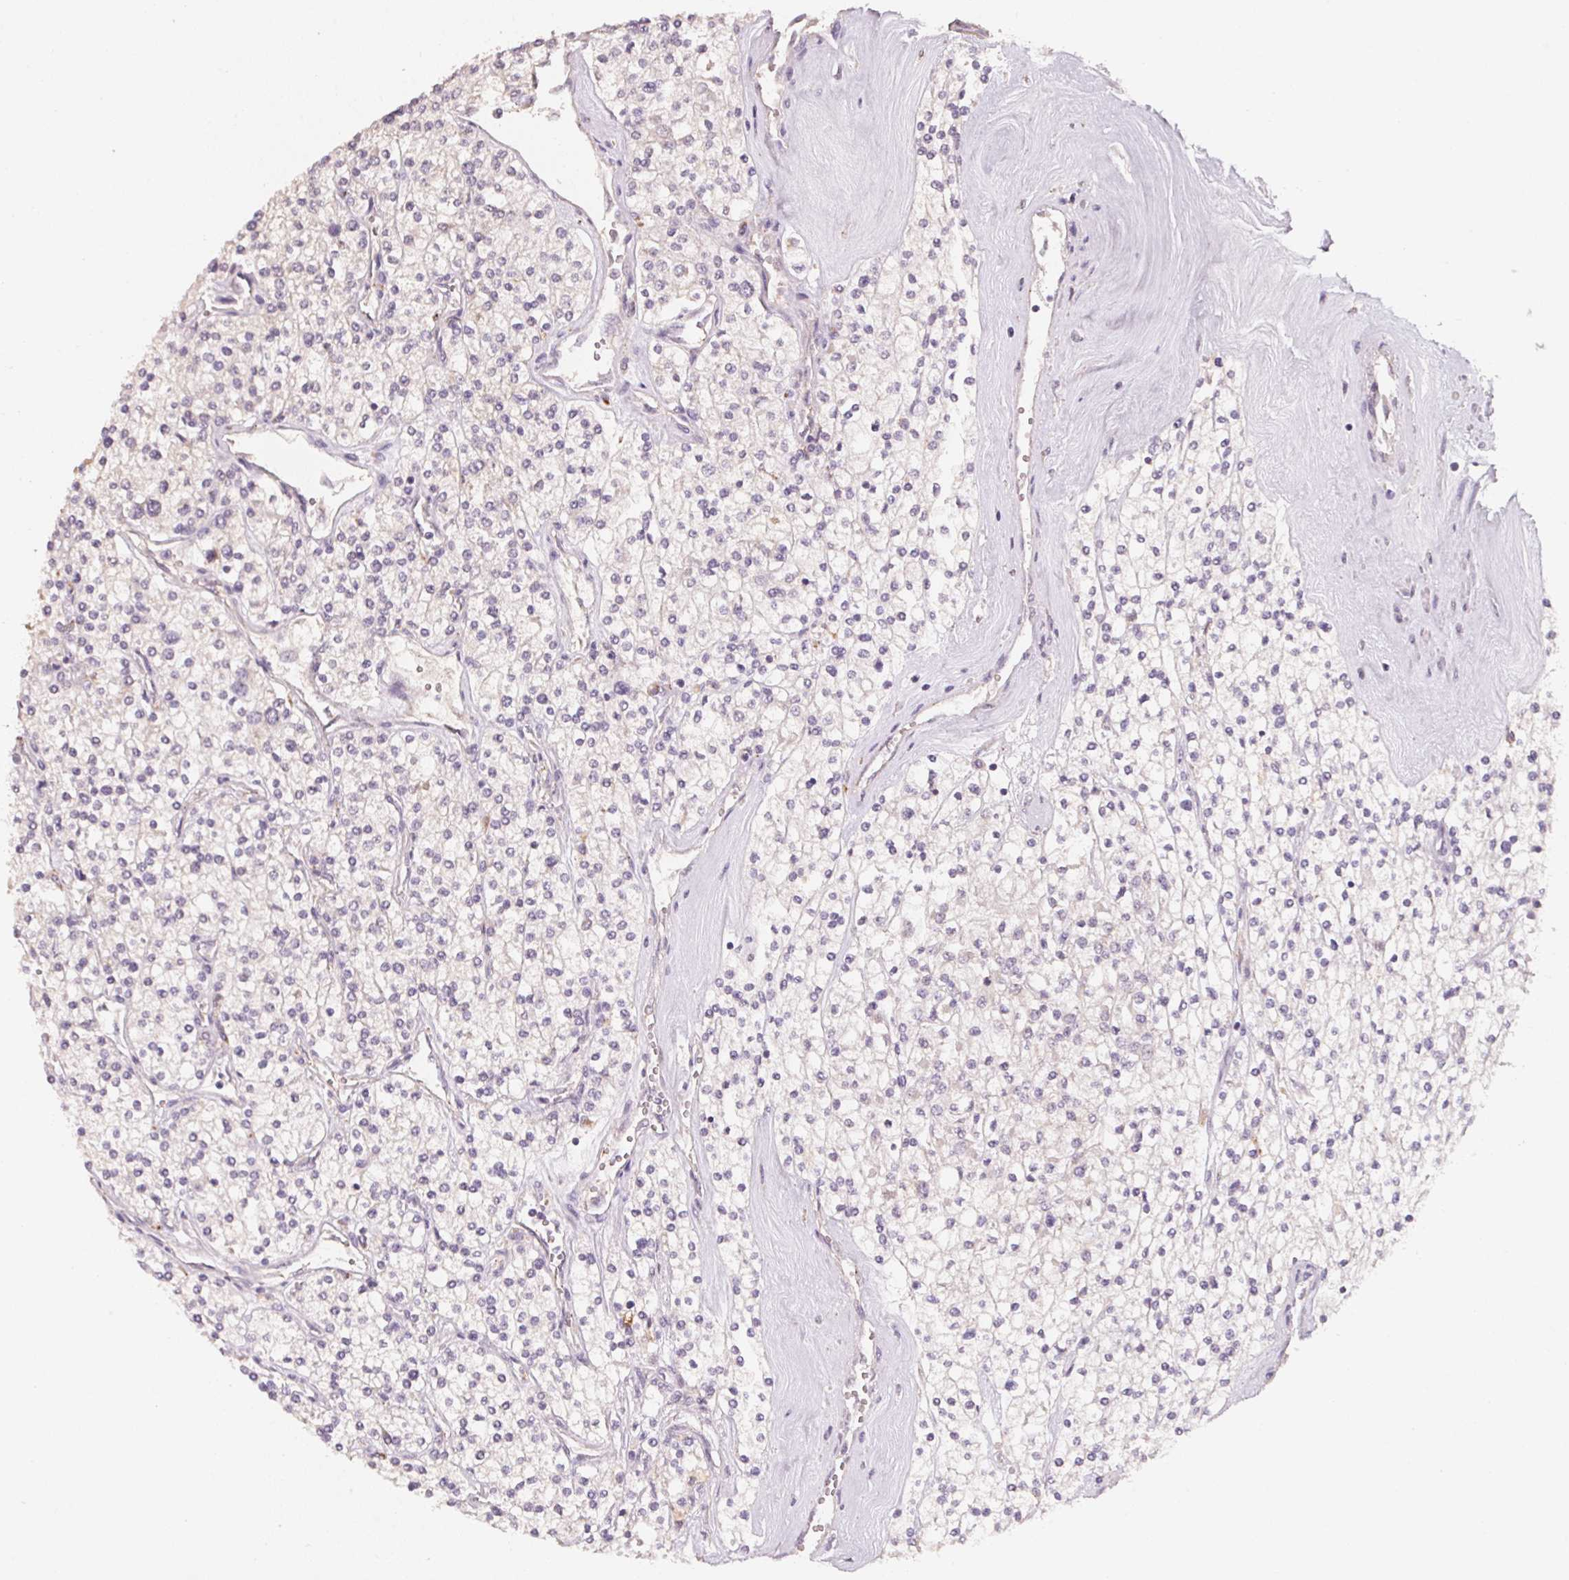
{"staining": {"intensity": "negative", "quantity": "none", "location": "none"}, "tissue": "renal cancer", "cell_type": "Tumor cells", "image_type": "cancer", "snomed": [{"axis": "morphology", "description": "Adenocarcinoma, NOS"}, {"axis": "topography", "description": "Kidney"}], "caption": "Tumor cells are negative for brown protein staining in adenocarcinoma (renal).", "gene": "TREH", "patient": {"sex": "male", "age": 80}}